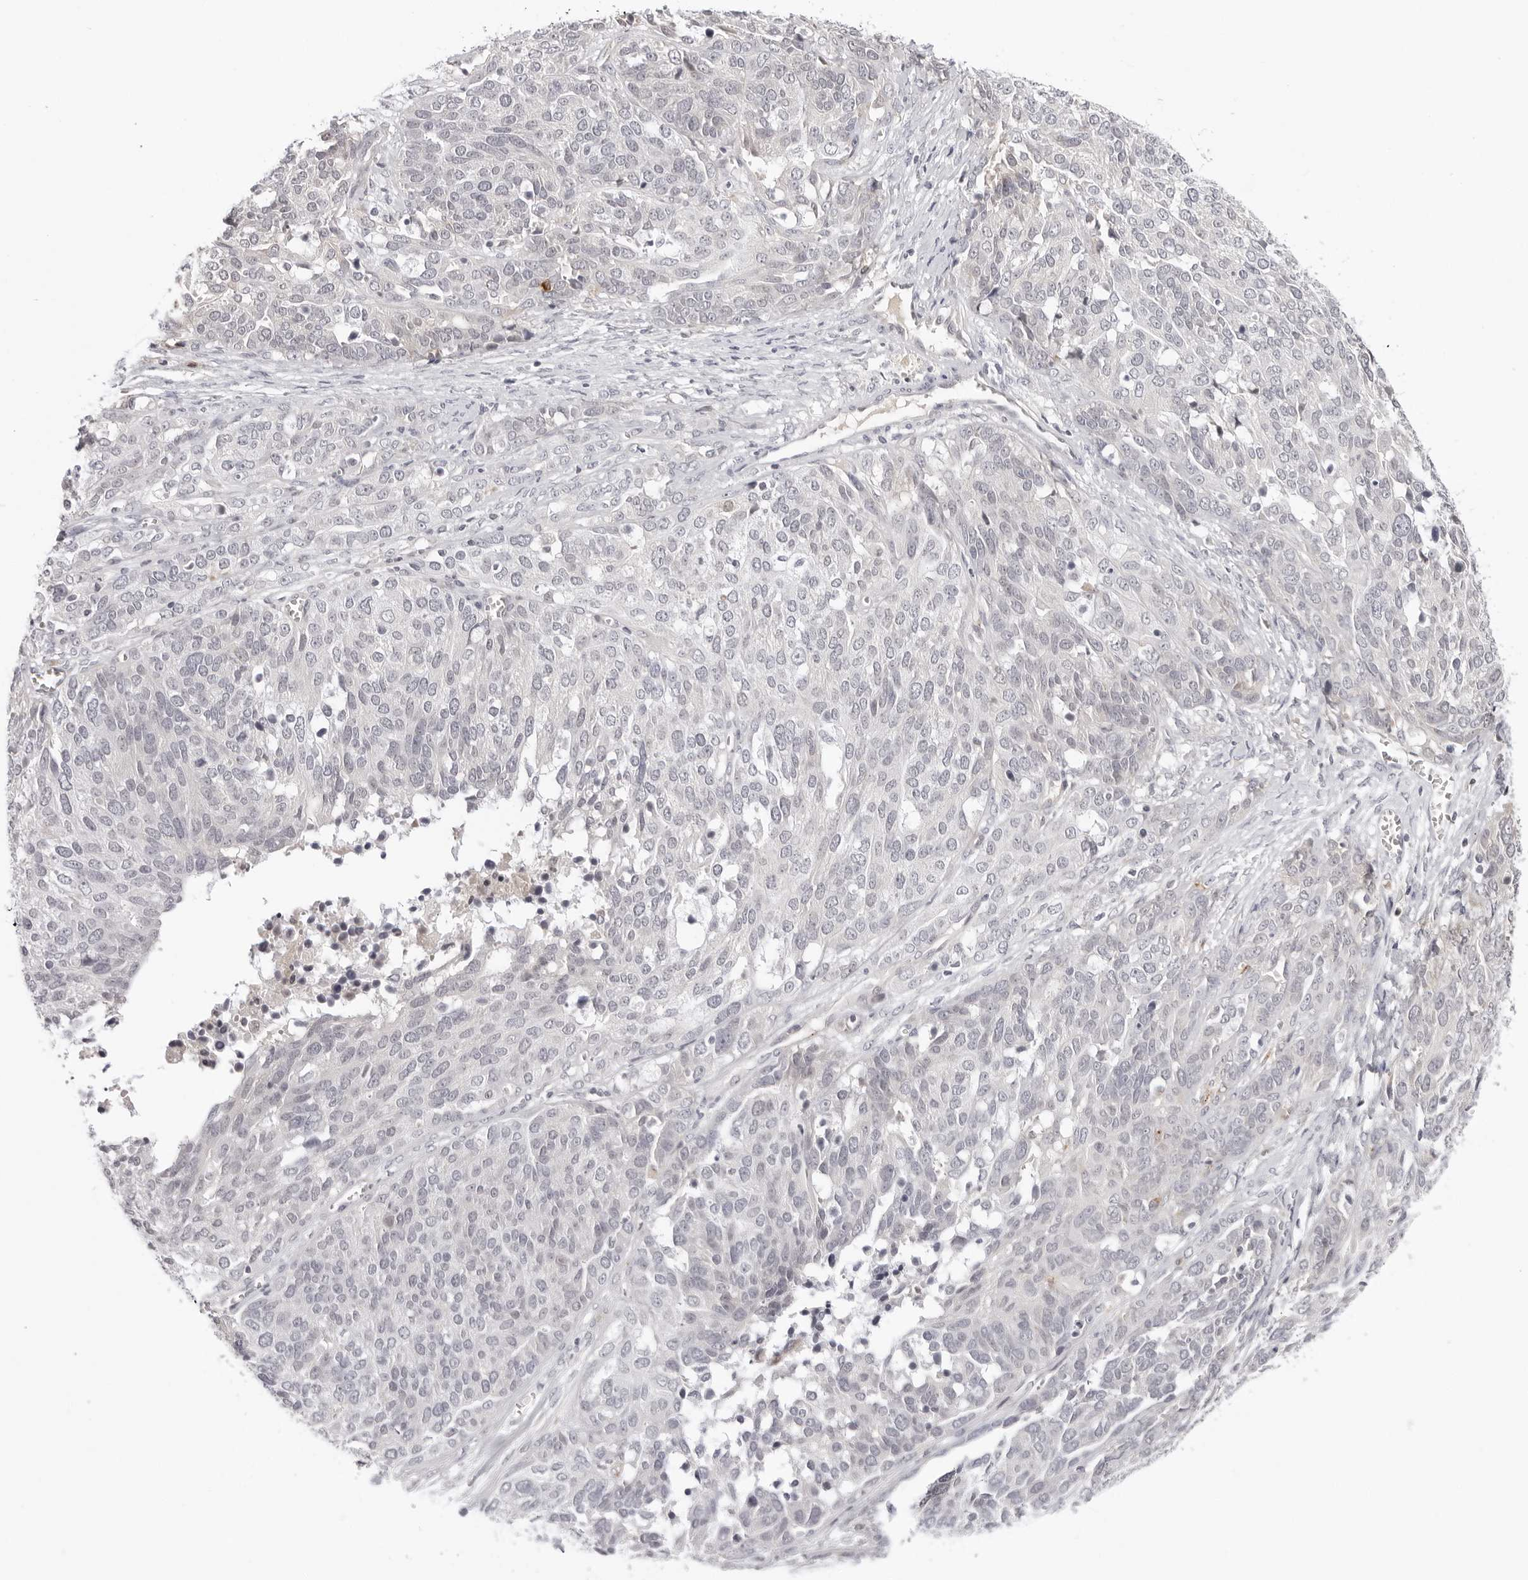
{"staining": {"intensity": "negative", "quantity": "none", "location": "none"}, "tissue": "ovarian cancer", "cell_type": "Tumor cells", "image_type": "cancer", "snomed": [{"axis": "morphology", "description": "Cystadenocarcinoma, serous, NOS"}, {"axis": "topography", "description": "Ovary"}], "caption": "Immunohistochemistry image of neoplastic tissue: human ovarian cancer (serous cystadenocarcinoma) stained with DAB (3,3'-diaminobenzidine) reveals no significant protein staining in tumor cells. The staining is performed using DAB (3,3'-diaminobenzidine) brown chromogen with nuclei counter-stained in using hematoxylin.", "gene": "STRADB", "patient": {"sex": "female", "age": 44}}